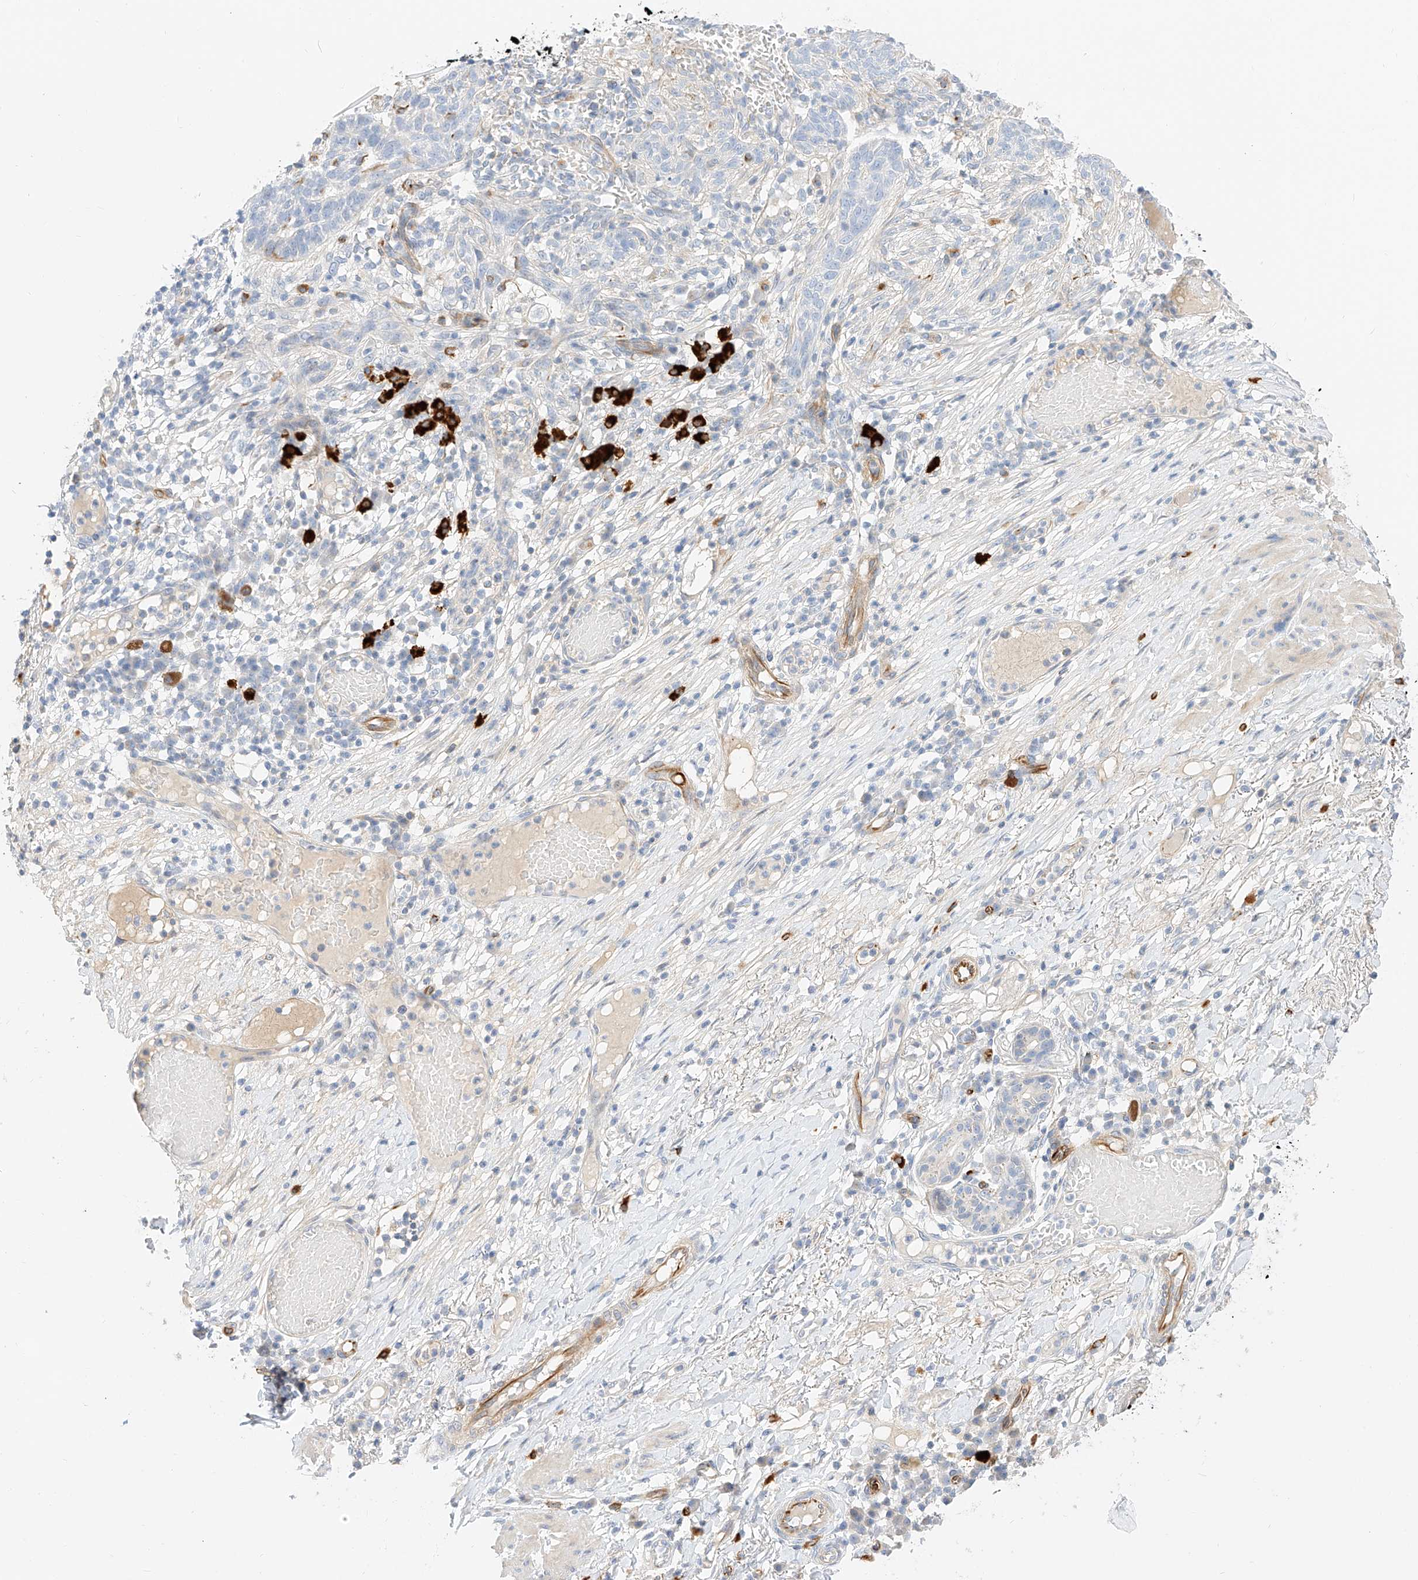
{"staining": {"intensity": "negative", "quantity": "none", "location": "none"}, "tissue": "skin cancer", "cell_type": "Tumor cells", "image_type": "cancer", "snomed": [{"axis": "morphology", "description": "Normal tissue, NOS"}, {"axis": "morphology", "description": "Basal cell carcinoma"}, {"axis": "topography", "description": "Skin"}], "caption": "The photomicrograph demonstrates no significant expression in tumor cells of basal cell carcinoma (skin). The staining was performed using DAB (3,3'-diaminobenzidine) to visualize the protein expression in brown, while the nuclei were stained in blue with hematoxylin (Magnification: 20x).", "gene": "CDCP2", "patient": {"sex": "male", "age": 64}}